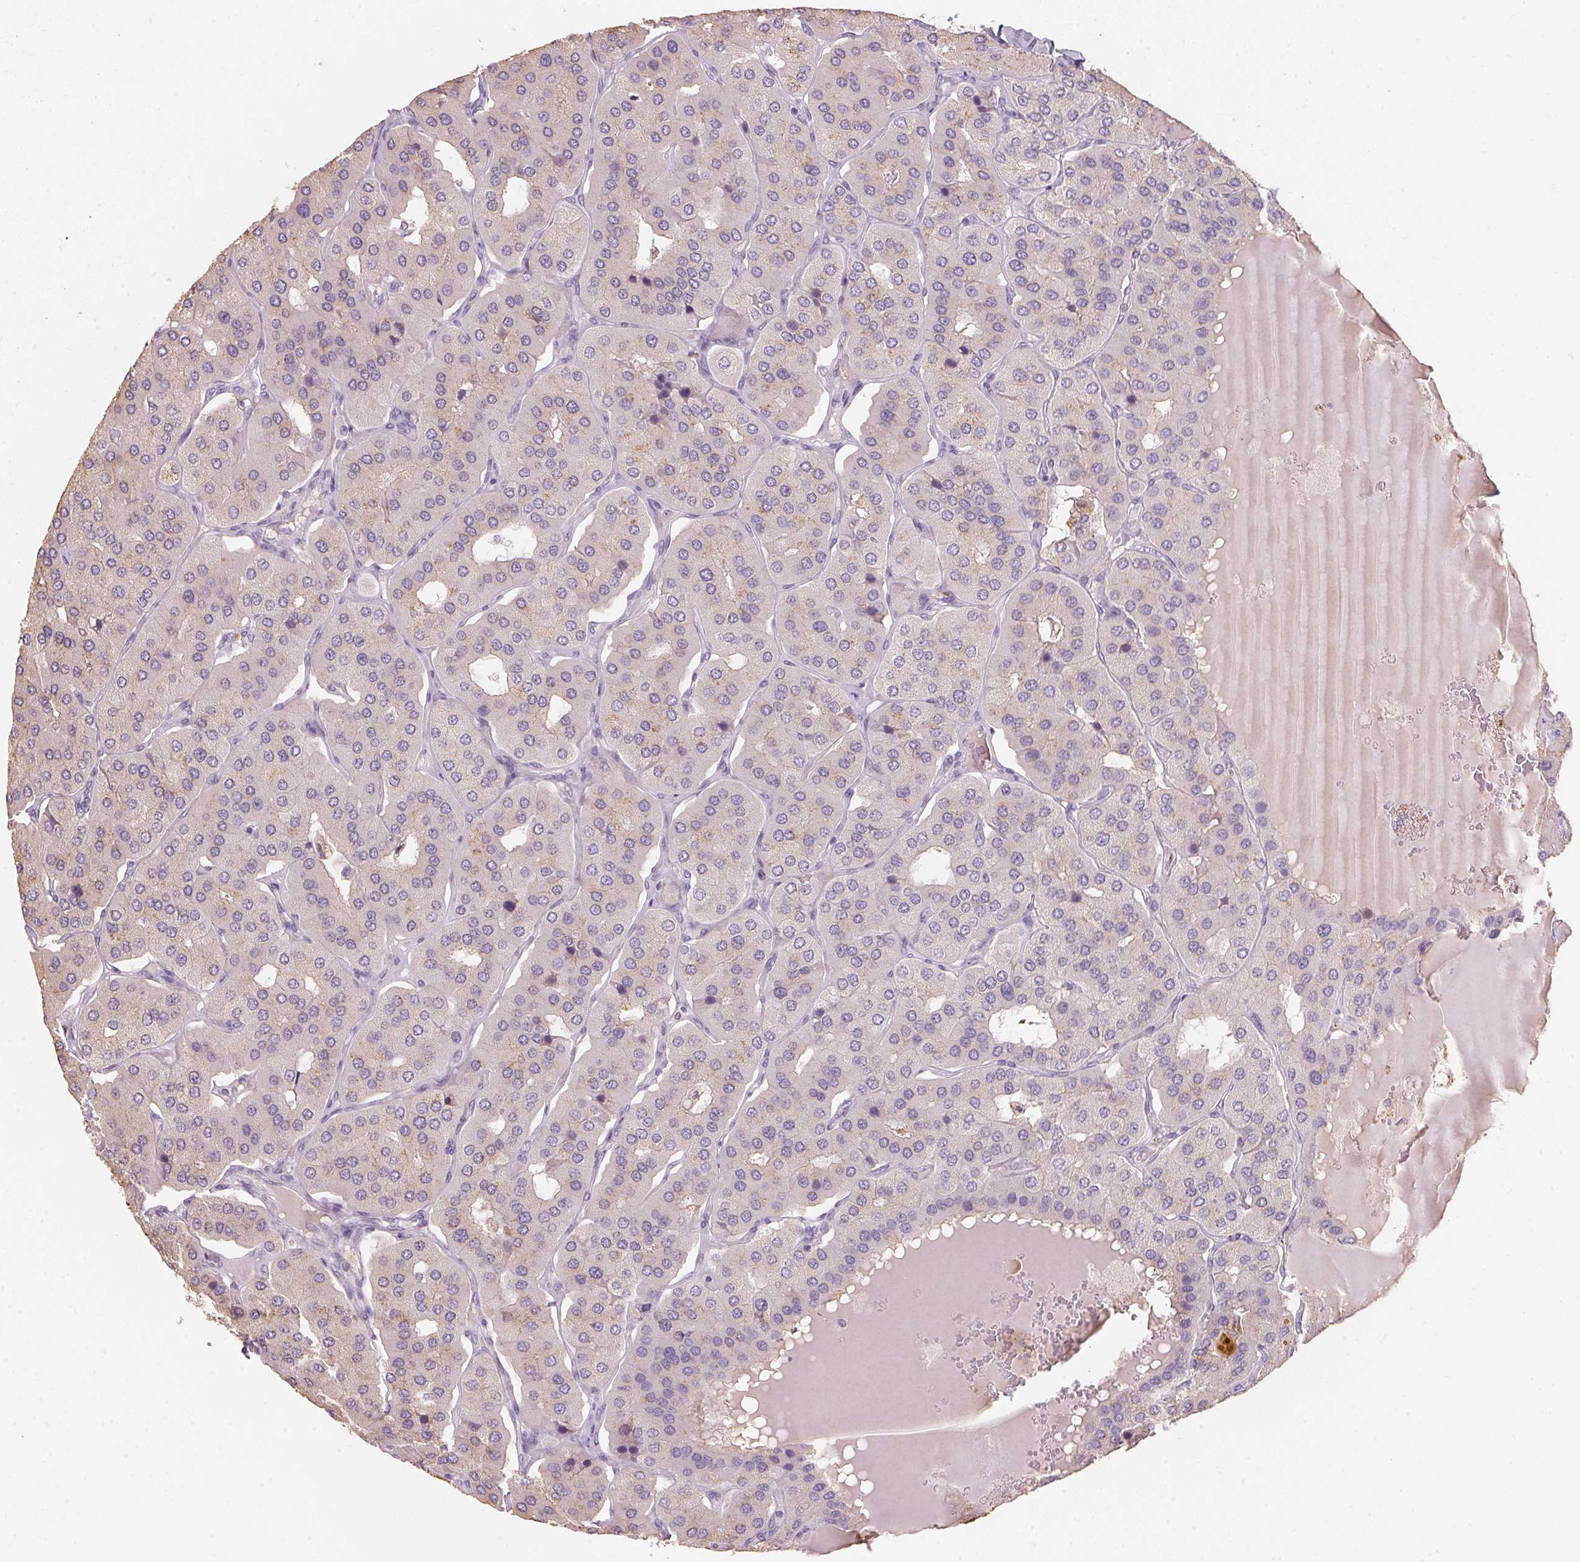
{"staining": {"intensity": "weak", "quantity": "<25%", "location": "cytoplasmic/membranous"}, "tissue": "parathyroid gland", "cell_type": "Glandular cells", "image_type": "normal", "snomed": [{"axis": "morphology", "description": "Normal tissue, NOS"}, {"axis": "morphology", "description": "Adenoma, NOS"}, {"axis": "topography", "description": "Parathyroid gland"}], "caption": "Micrograph shows no significant protein staining in glandular cells of unremarkable parathyroid gland. Brightfield microscopy of immunohistochemistry stained with DAB (brown) and hematoxylin (blue), captured at high magnification.", "gene": "CXCL5", "patient": {"sex": "female", "age": 86}}